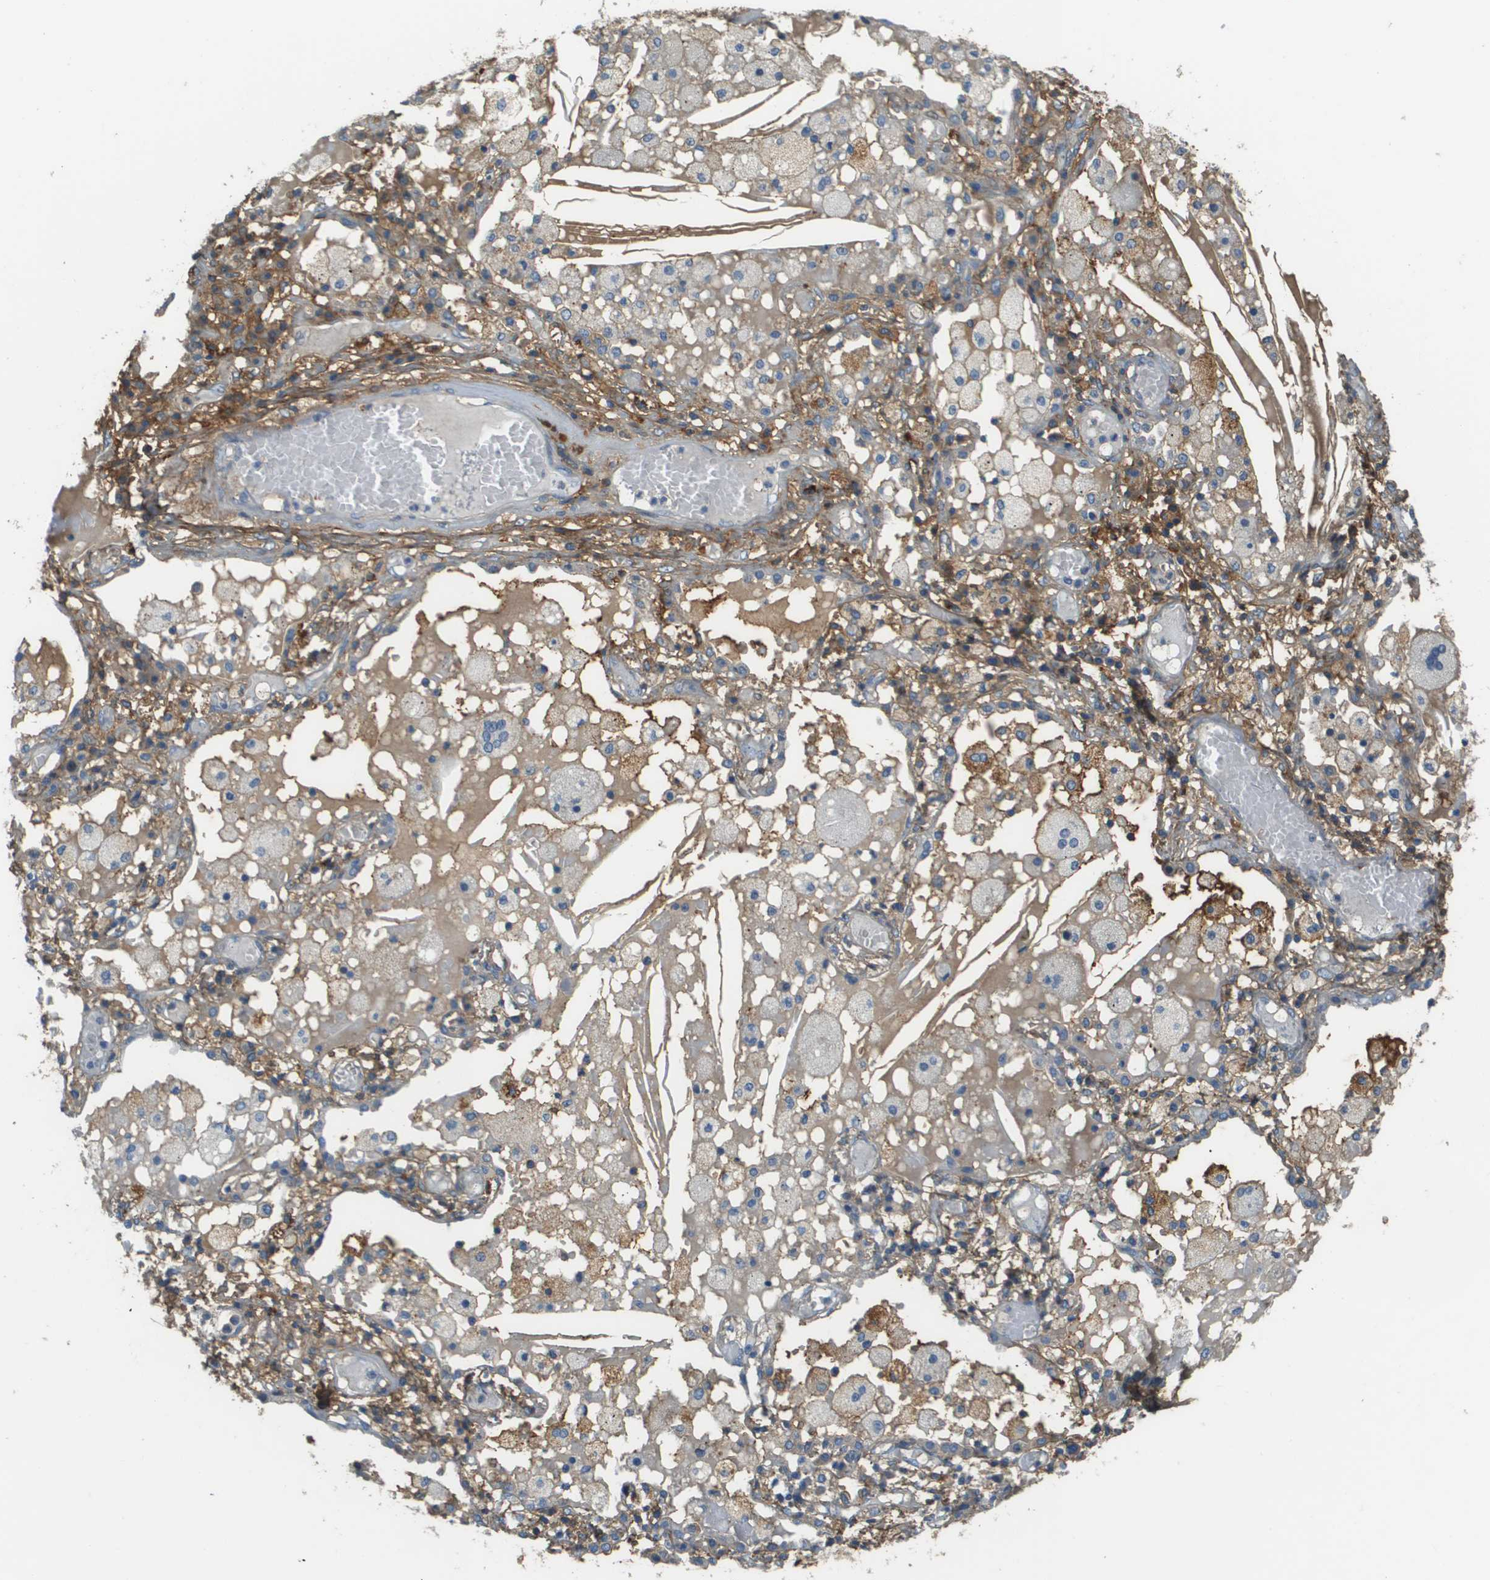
{"staining": {"intensity": "moderate", "quantity": "25%-75%", "location": "cytoplasmic/membranous"}, "tissue": "lung cancer", "cell_type": "Tumor cells", "image_type": "cancer", "snomed": [{"axis": "morphology", "description": "Squamous cell carcinoma, NOS"}, {"axis": "topography", "description": "Lung"}], "caption": "This micrograph demonstrates immunohistochemistry (IHC) staining of human squamous cell carcinoma (lung), with medium moderate cytoplasmic/membranous expression in about 25%-75% of tumor cells.", "gene": "DCN", "patient": {"sex": "male", "age": 71}}